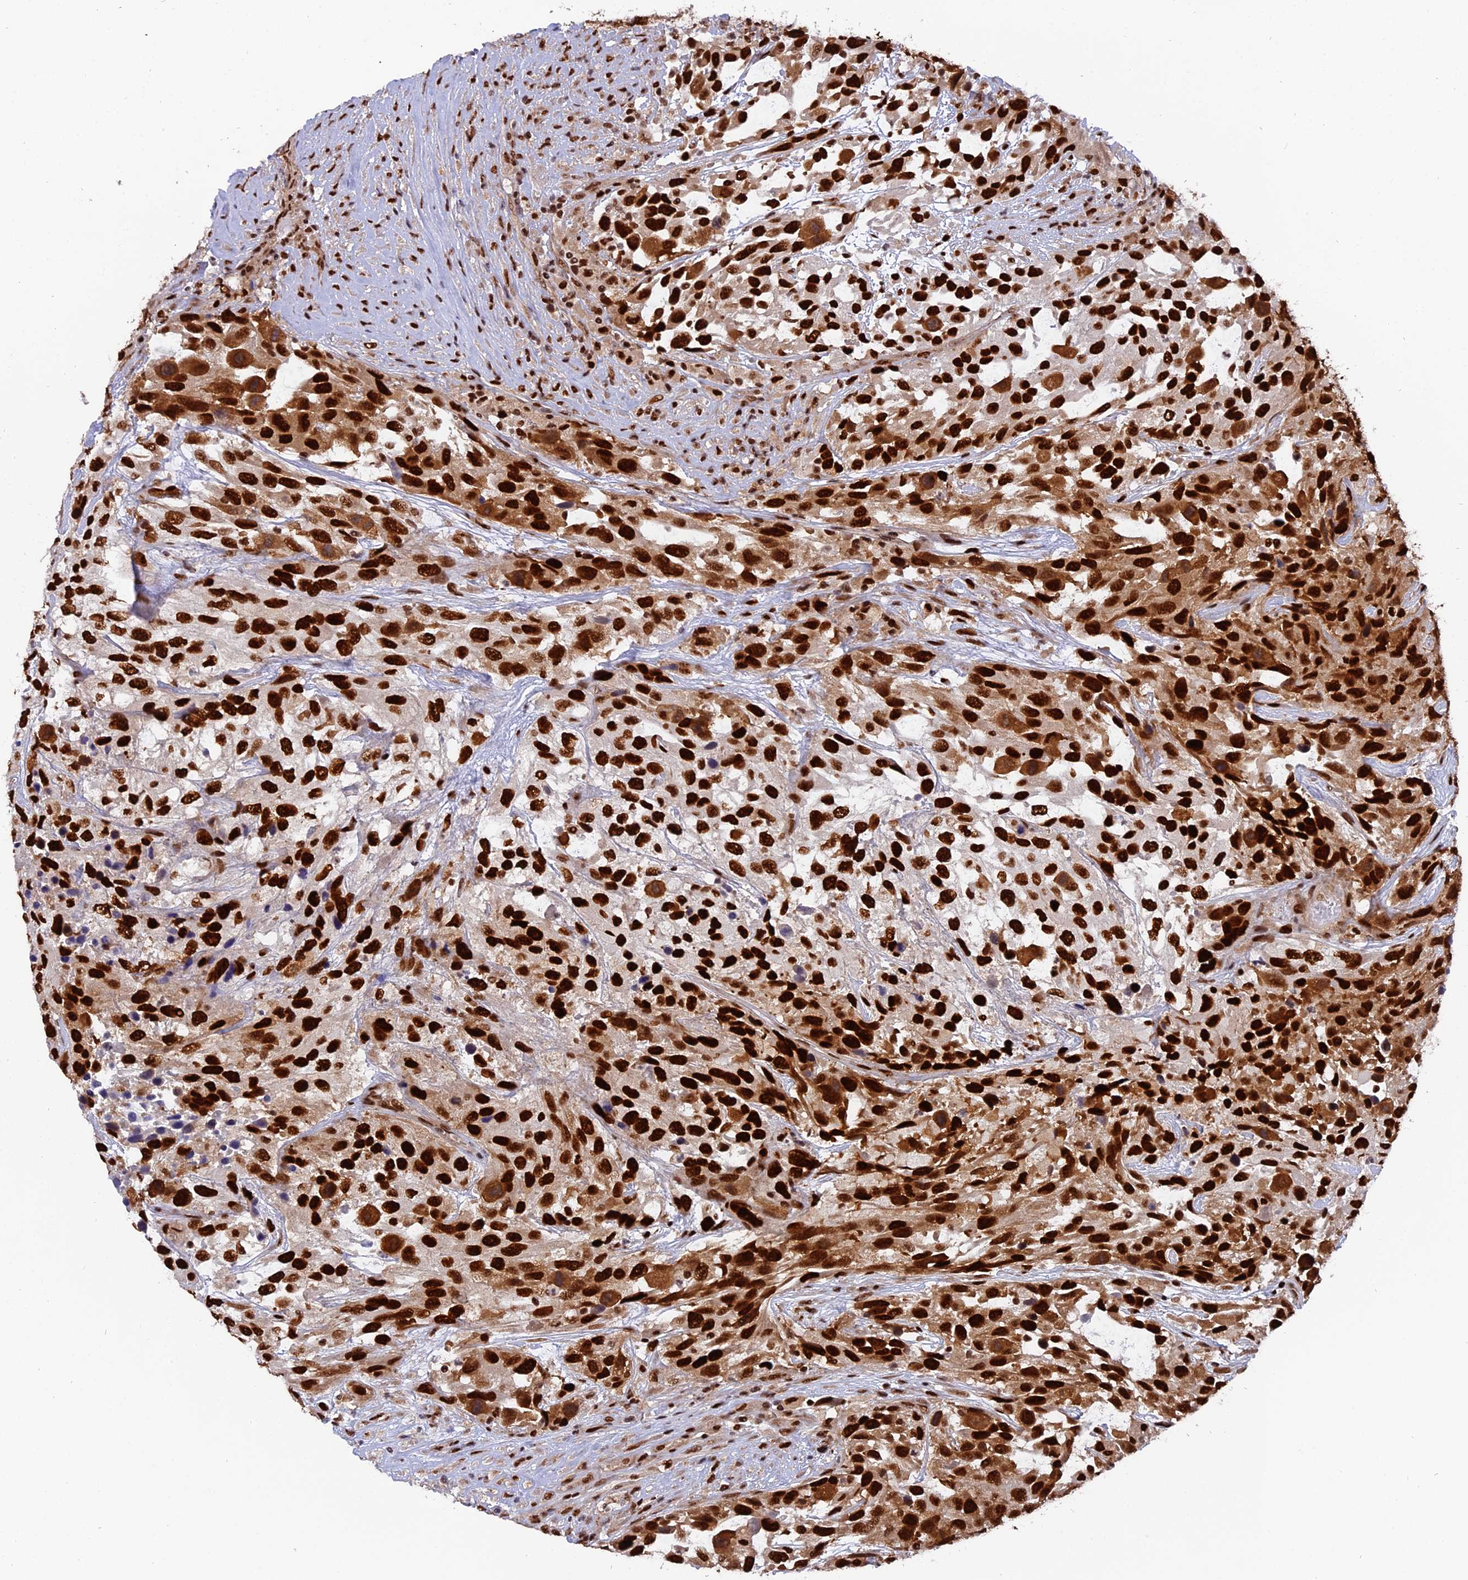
{"staining": {"intensity": "strong", "quantity": ">75%", "location": "nuclear"}, "tissue": "urothelial cancer", "cell_type": "Tumor cells", "image_type": "cancer", "snomed": [{"axis": "morphology", "description": "Urothelial carcinoma, High grade"}, {"axis": "topography", "description": "Urinary bladder"}], "caption": "Urothelial cancer tissue displays strong nuclear staining in approximately >75% of tumor cells, visualized by immunohistochemistry.", "gene": "RAMAC", "patient": {"sex": "female", "age": 70}}